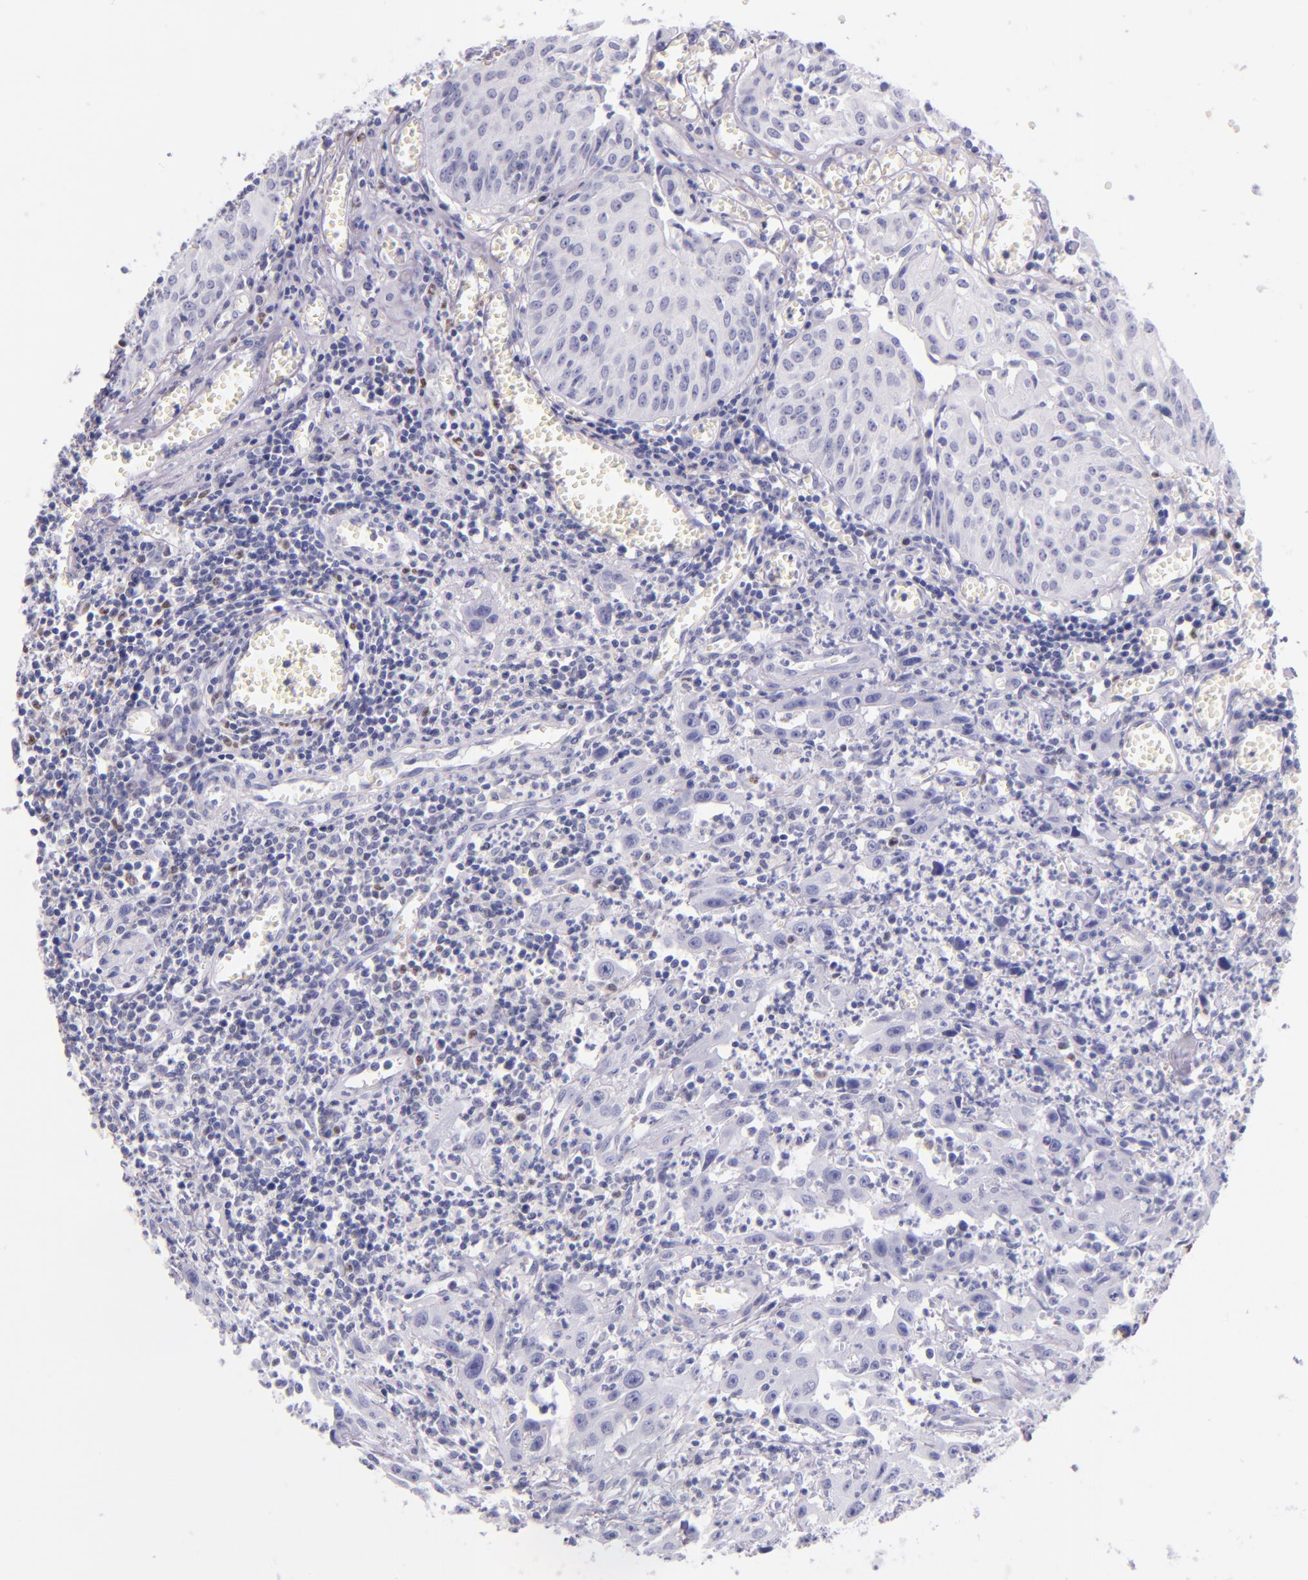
{"staining": {"intensity": "negative", "quantity": "none", "location": "none"}, "tissue": "urothelial cancer", "cell_type": "Tumor cells", "image_type": "cancer", "snomed": [{"axis": "morphology", "description": "Urothelial carcinoma, High grade"}, {"axis": "topography", "description": "Urinary bladder"}], "caption": "Immunohistochemical staining of urothelial carcinoma (high-grade) exhibits no significant positivity in tumor cells.", "gene": "IRF4", "patient": {"sex": "male", "age": 66}}